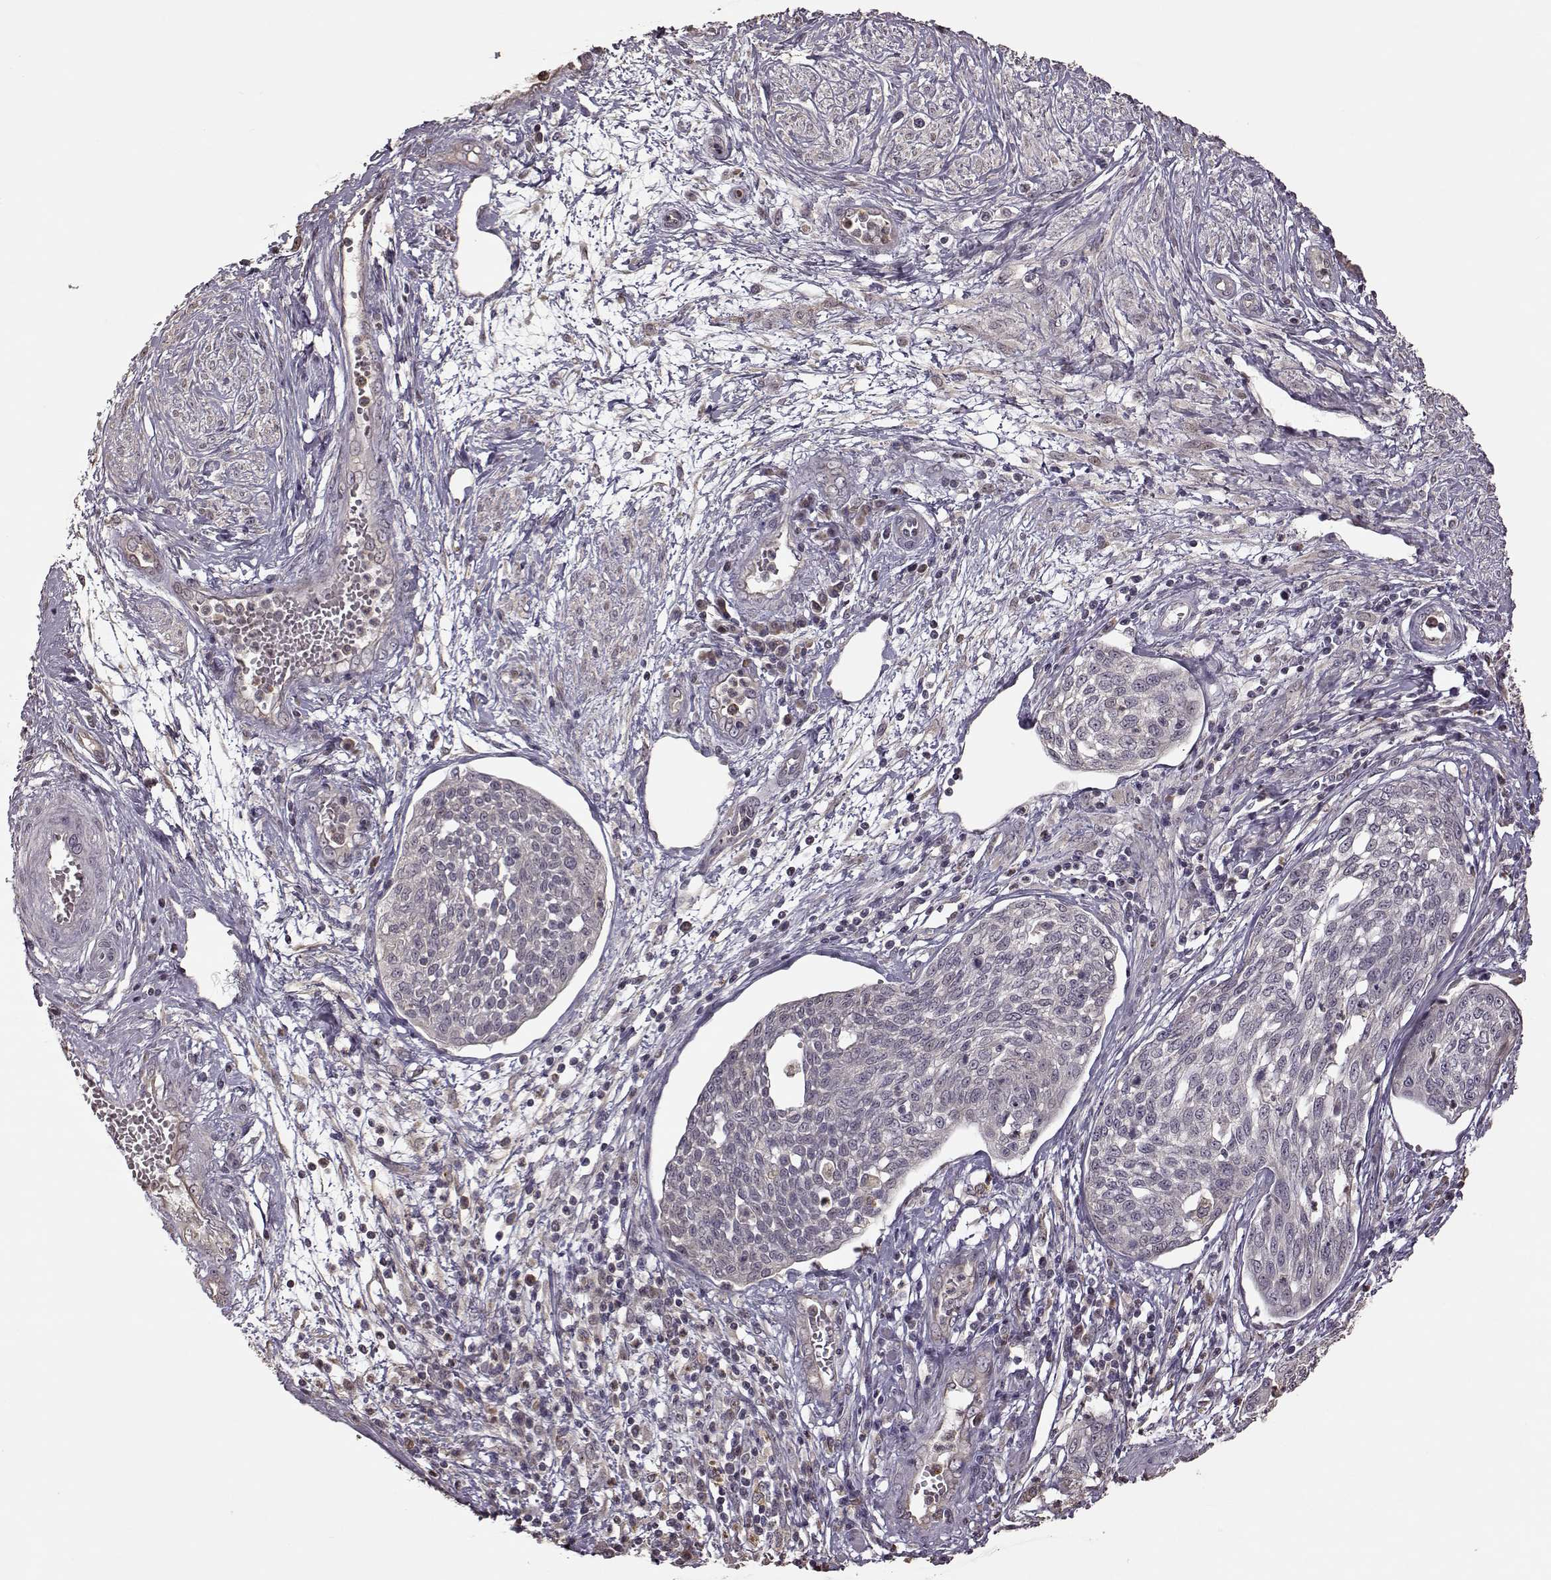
{"staining": {"intensity": "negative", "quantity": "none", "location": "none"}, "tissue": "cervical cancer", "cell_type": "Tumor cells", "image_type": "cancer", "snomed": [{"axis": "morphology", "description": "Squamous cell carcinoma, NOS"}, {"axis": "topography", "description": "Cervix"}], "caption": "An image of human squamous cell carcinoma (cervical) is negative for staining in tumor cells.", "gene": "CRB1", "patient": {"sex": "female", "age": 34}}